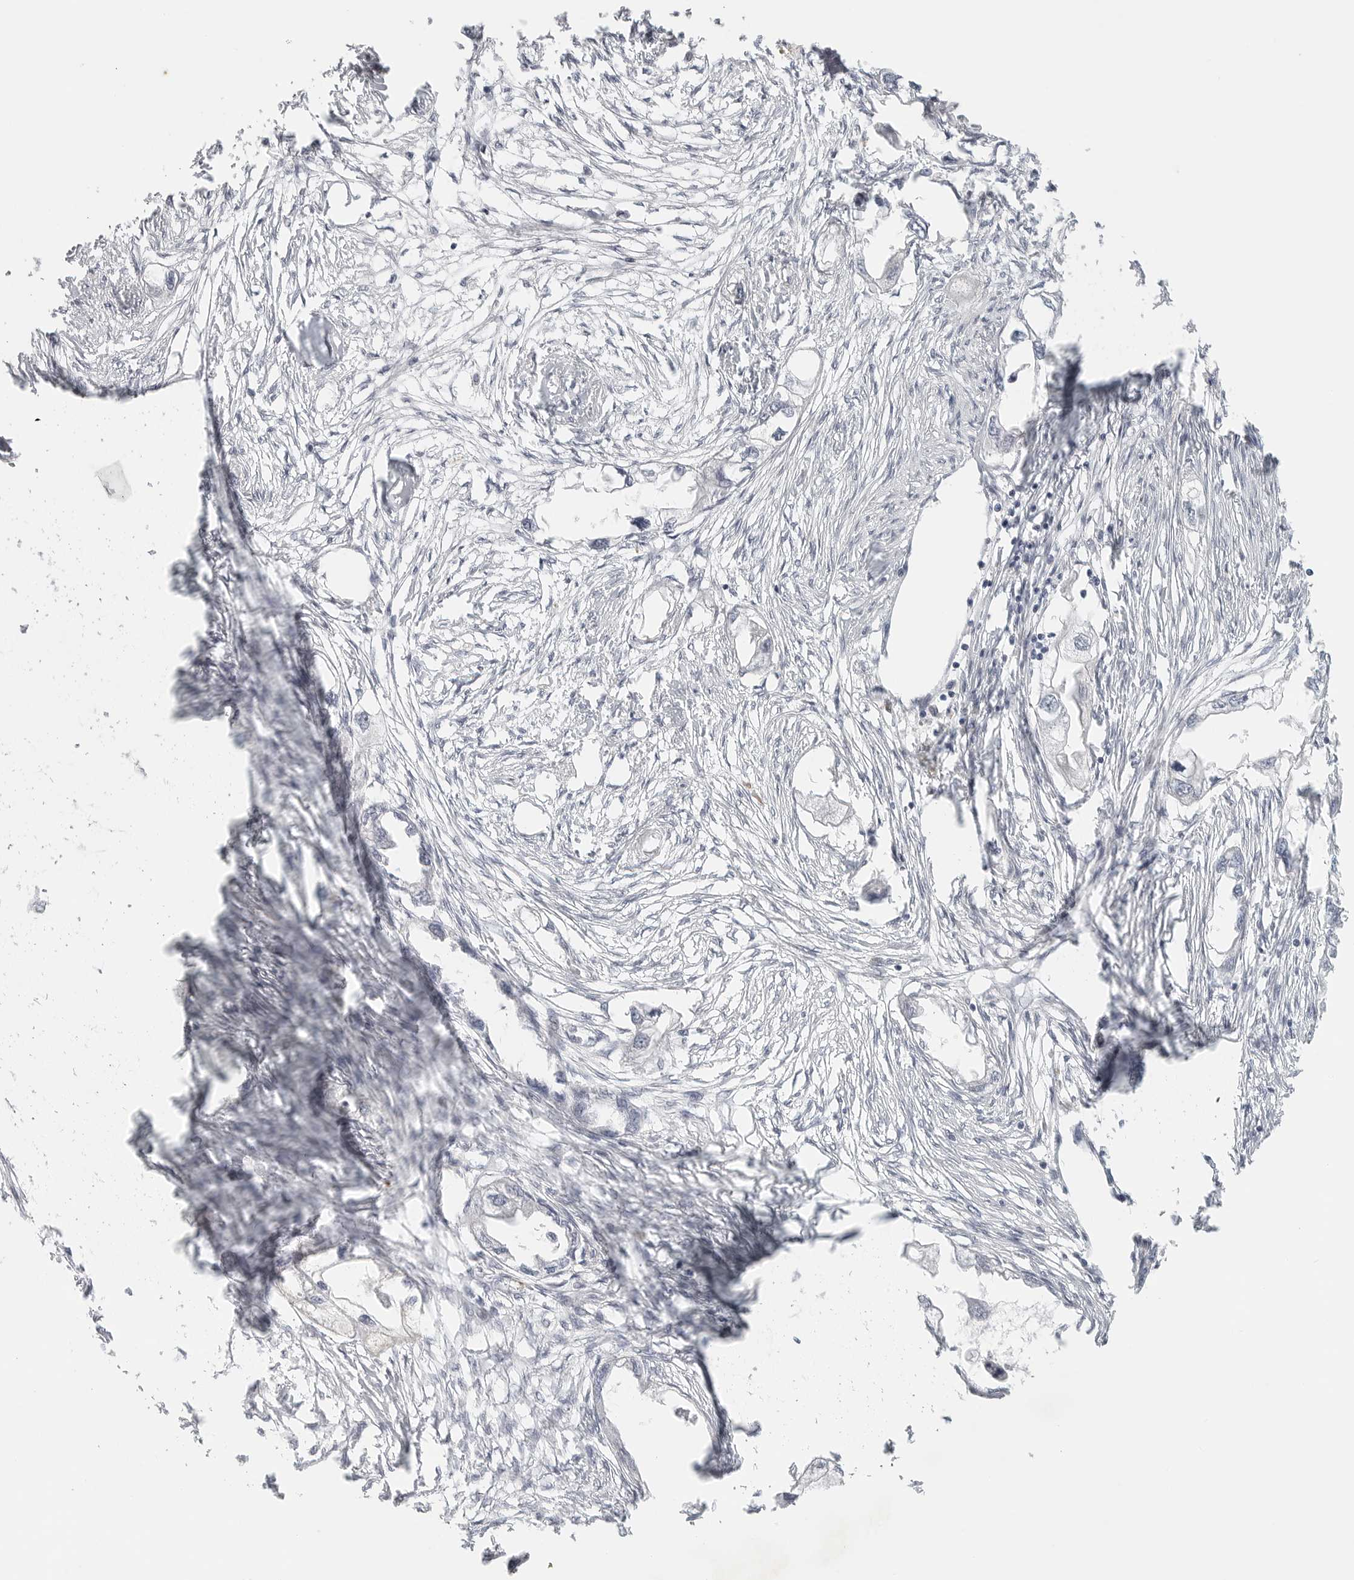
{"staining": {"intensity": "negative", "quantity": "none", "location": "none"}, "tissue": "endometrial cancer", "cell_type": "Tumor cells", "image_type": "cancer", "snomed": [{"axis": "morphology", "description": "Adenocarcinoma, NOS"}, {"axis": "morphology", "description": "Adenocarcinoma, metastatic, NOS"}, {"axis": "topography", "description": "Adipose tissue"}, {"axis": "topography", "description": "Endometrium"}], "caption": "Adenocarcinoma (endometrial) was stained to show a protein in brown. There is no significant expression in tumor cells.", "gene": "SLC25A36", "patient": {"sex": "female", "age": 67}}